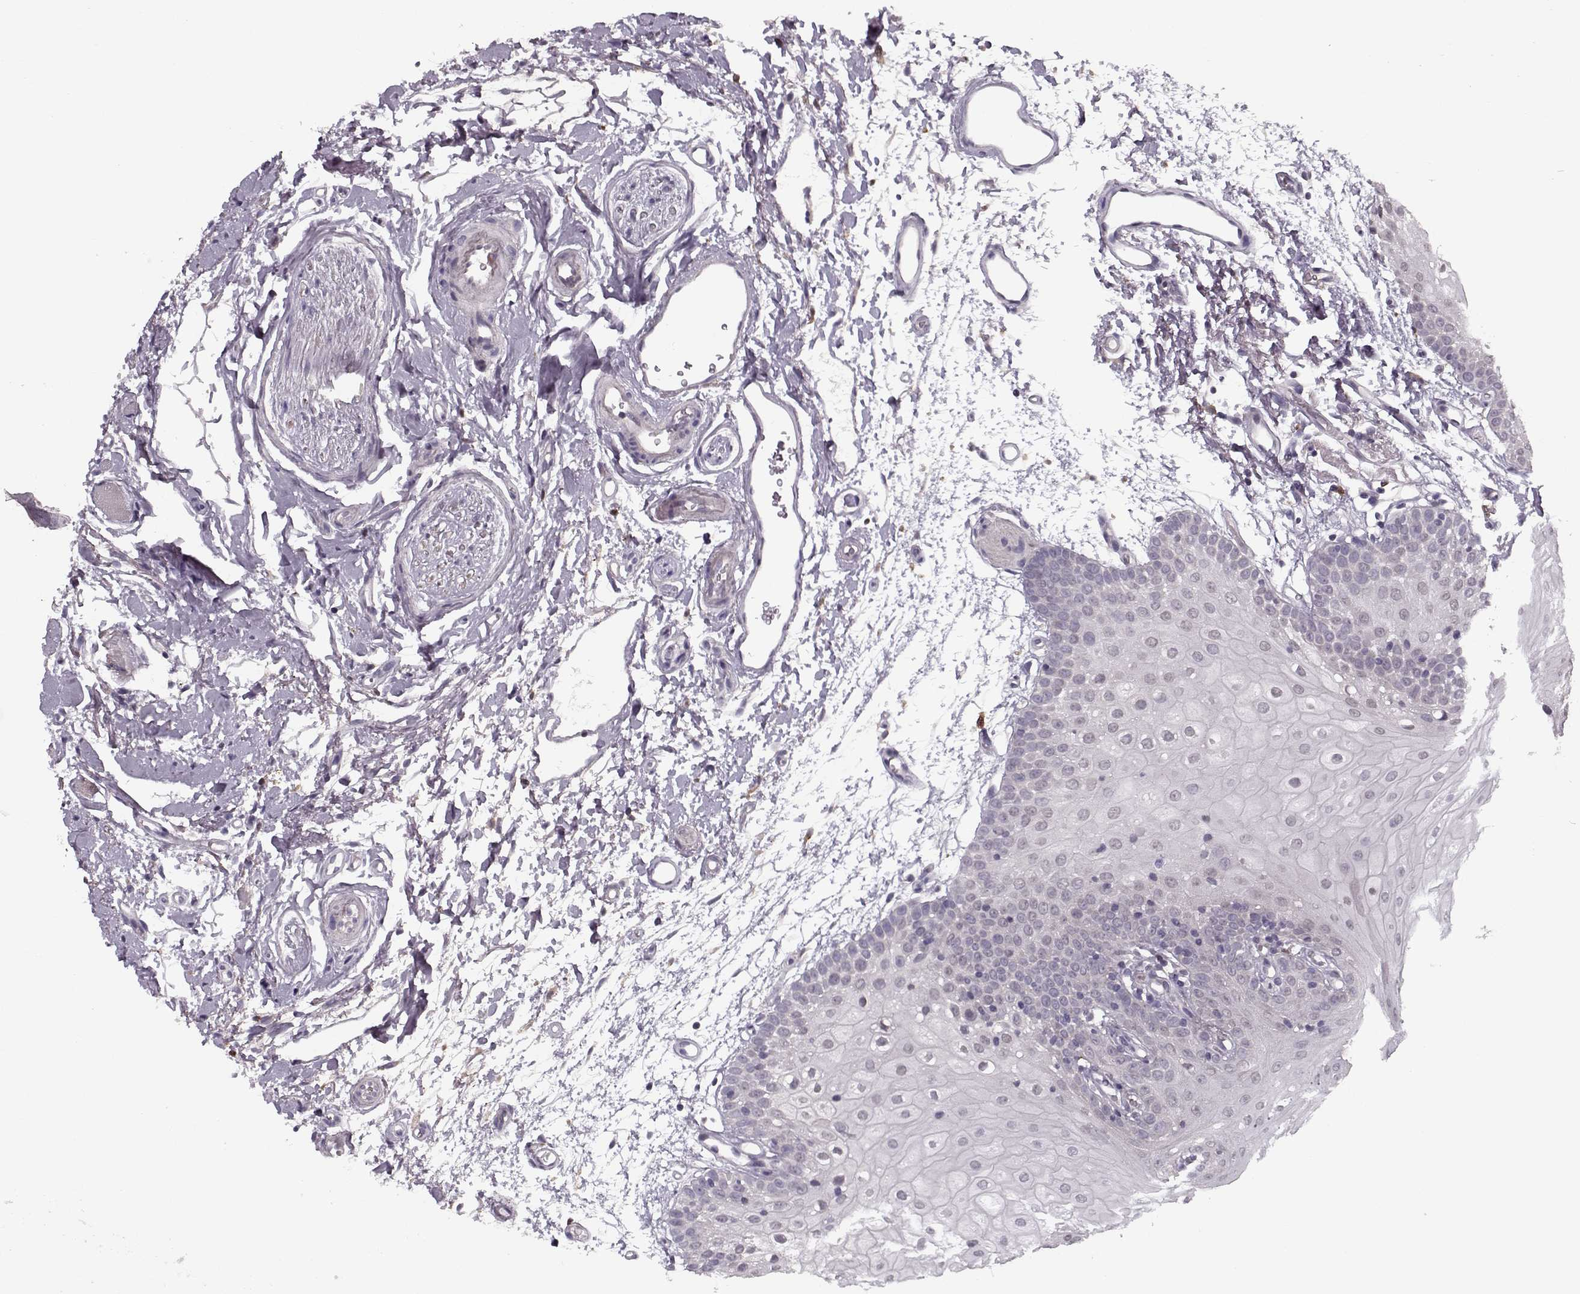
{"staining": {"intensity": "negative", "quantity": "none", "location": "none"}, "tissue": "oral mucosa", "cell_type": "Squamous epithelial cells", "image_type": "normal", "snomed": [{"axis": "morphology", "description": "Normal tissue, NOS"}, {"axis": "morphology", "description": "Squamous cell carcinoma, NOS"}, {"axis": "topography", "description": "Oral tissue"}, {"axis": "topography", "description": "Head-Neck"}], "caption": "High power microscopy histopathology image of an immunohistochemistry photomicrograph of normal oral mucosa, revealing no significant positivity in squamous epithelial cells. (Stains: DAB (3,3'-diaminobenzidine) IHC with hematoxylin counter stain, Microscopy: brightfield microscopy at high magnification).", "gene": "DNAI3", "patient": {"sex": "female", "age": 75}}